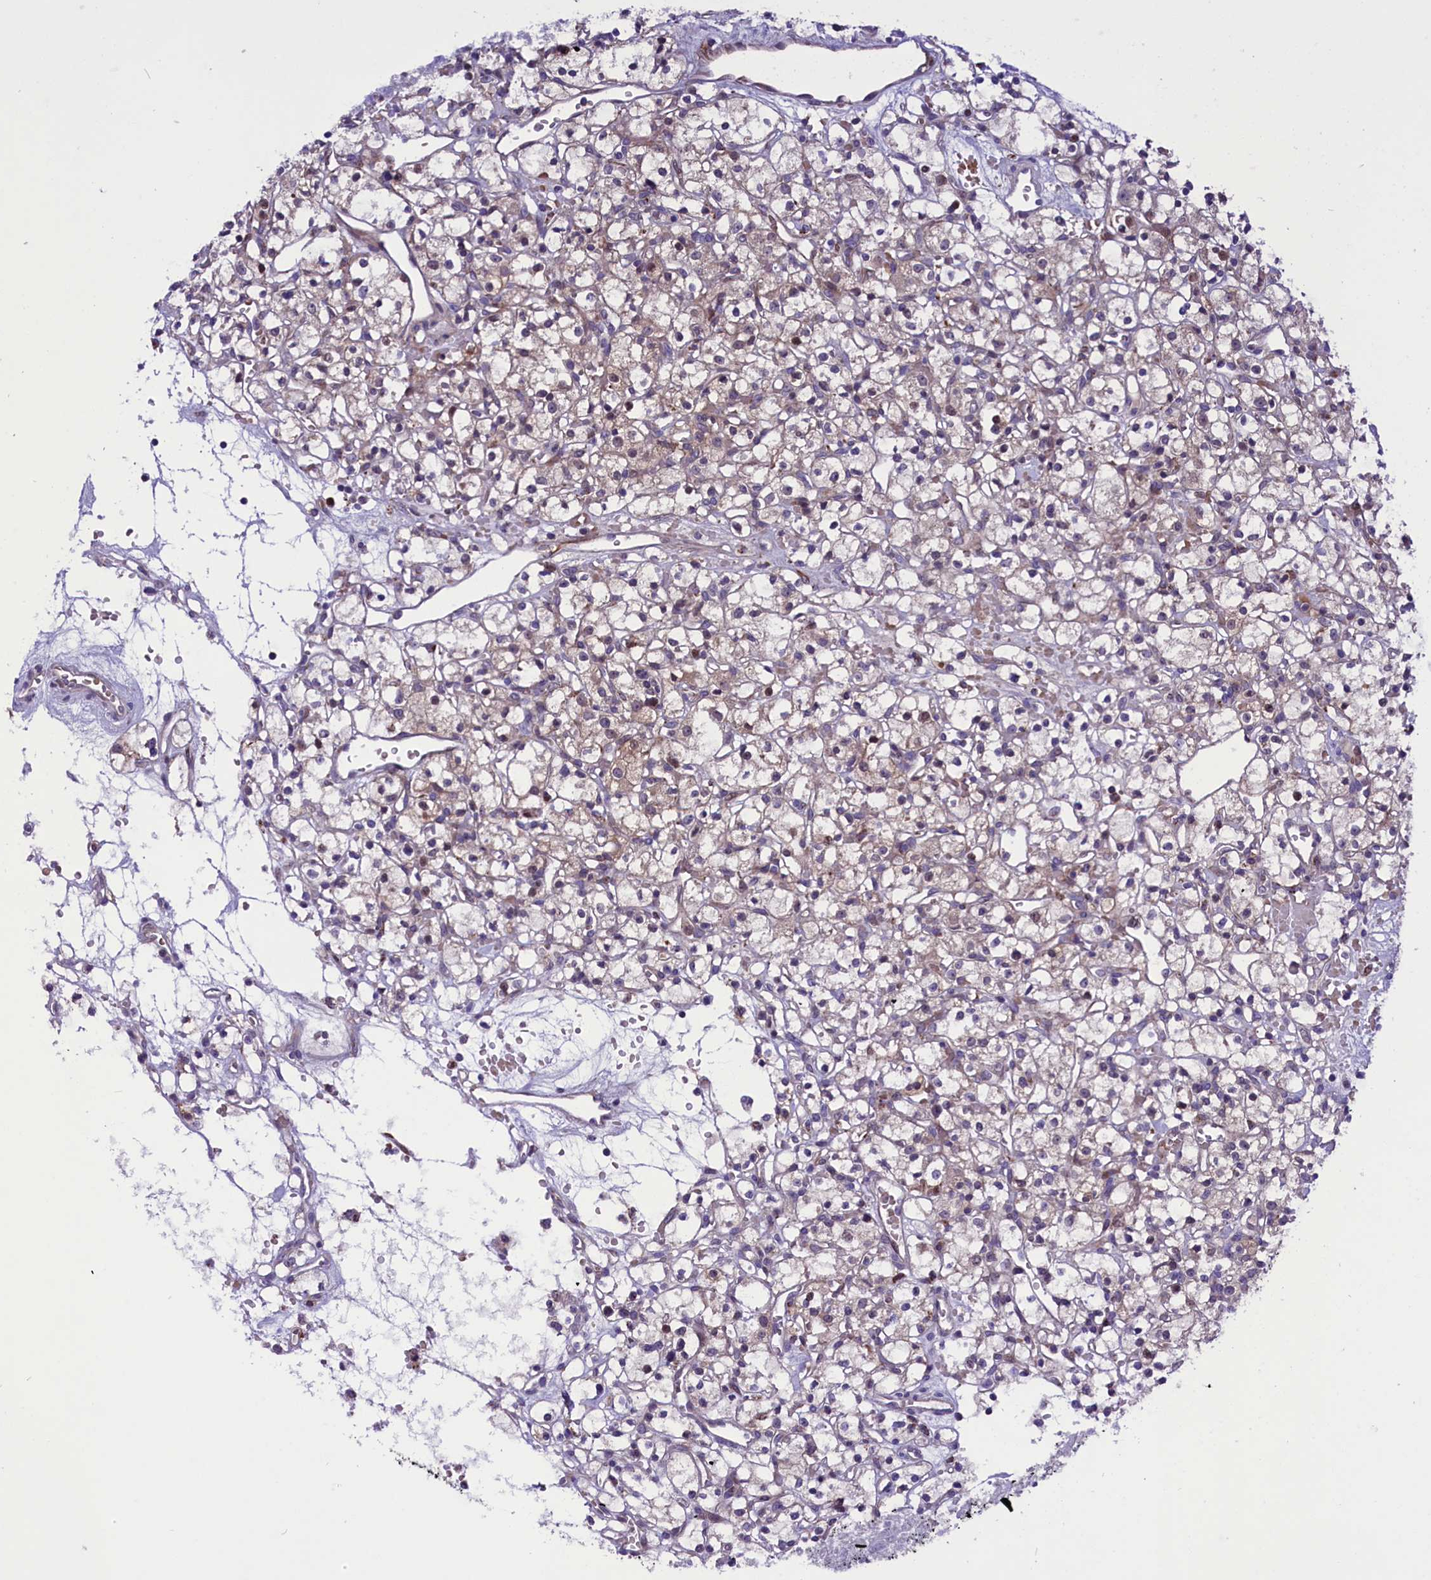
{"staining": {"intensity": "weak", "quantity": "25%-75%", "location": "cytoplasmic/membranous"}, "tissue": "renal cancer", "cell_type": "Tumor cells", "image_type": "cancer", "snomed": [{"axis": "morphology", "description": "Adenocarcinoma, NOS"}, {"axis": "topography", "description": "Kidney"}], "caption": "Human renal adenocarcinoma stained with a protein marker demonstrates weak staining in tumor cells.", "gene": "MIEF2", "patient": {"sex": "female", "age": 59}}